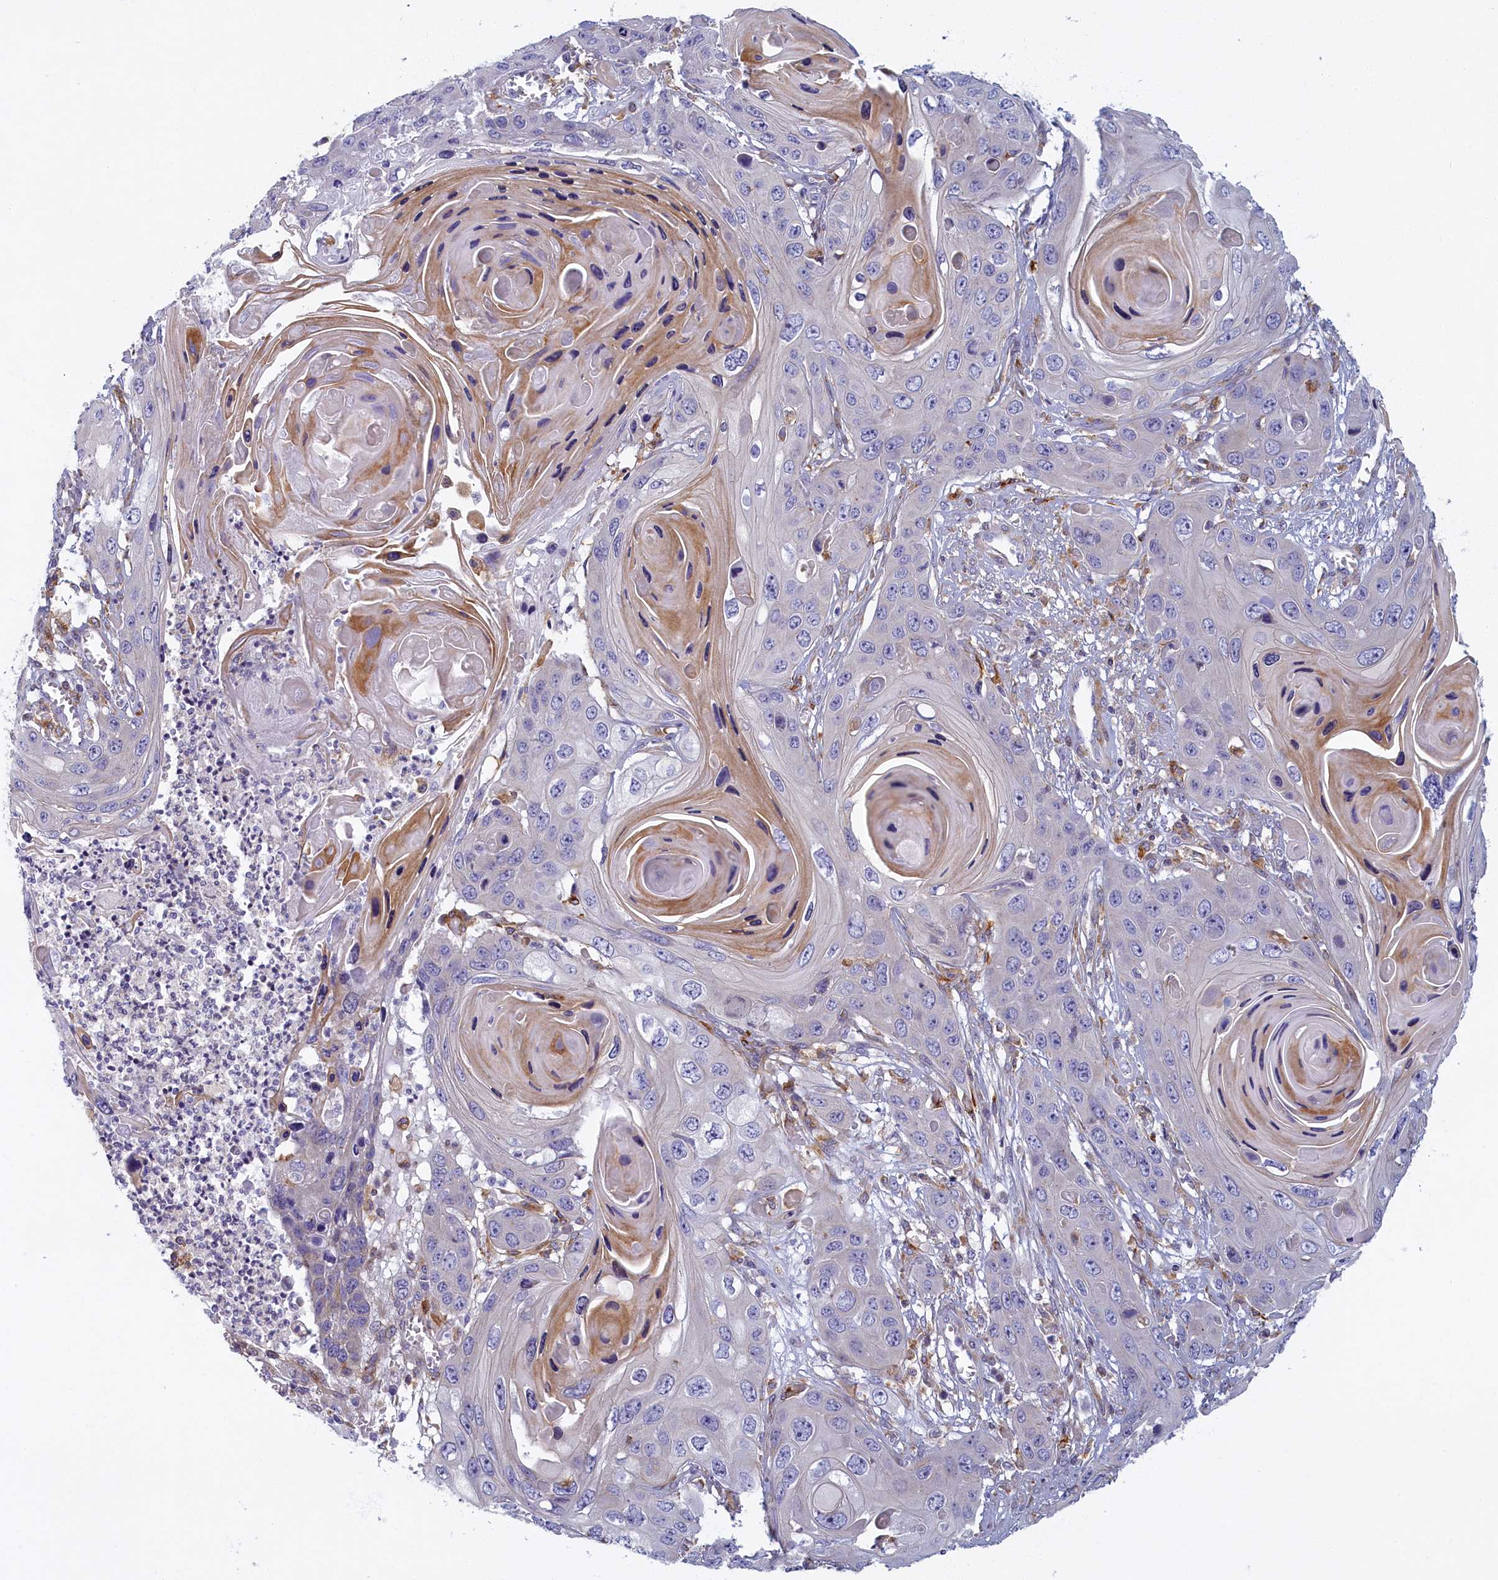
{"staining": {"intensity": "negative", "quantity": "none", "location": "none"}, "tissue": "skin cancer", "cell_type": "Tumor cells", "image_type": "cancer", "snomed": [{"axis": "morphology", "description": "Squamous cell carcinoma, NOS"}, {"axis": "topography", "description": "Skin"}], "caption": "A high-resolution photomicrograph shows immunohistochemistry staining of squamous cell carcinoma (skin), which displays no significant staining in tumor cells.", "gene": "NOL10", "patient": {"sex": "male", "age": 55}}